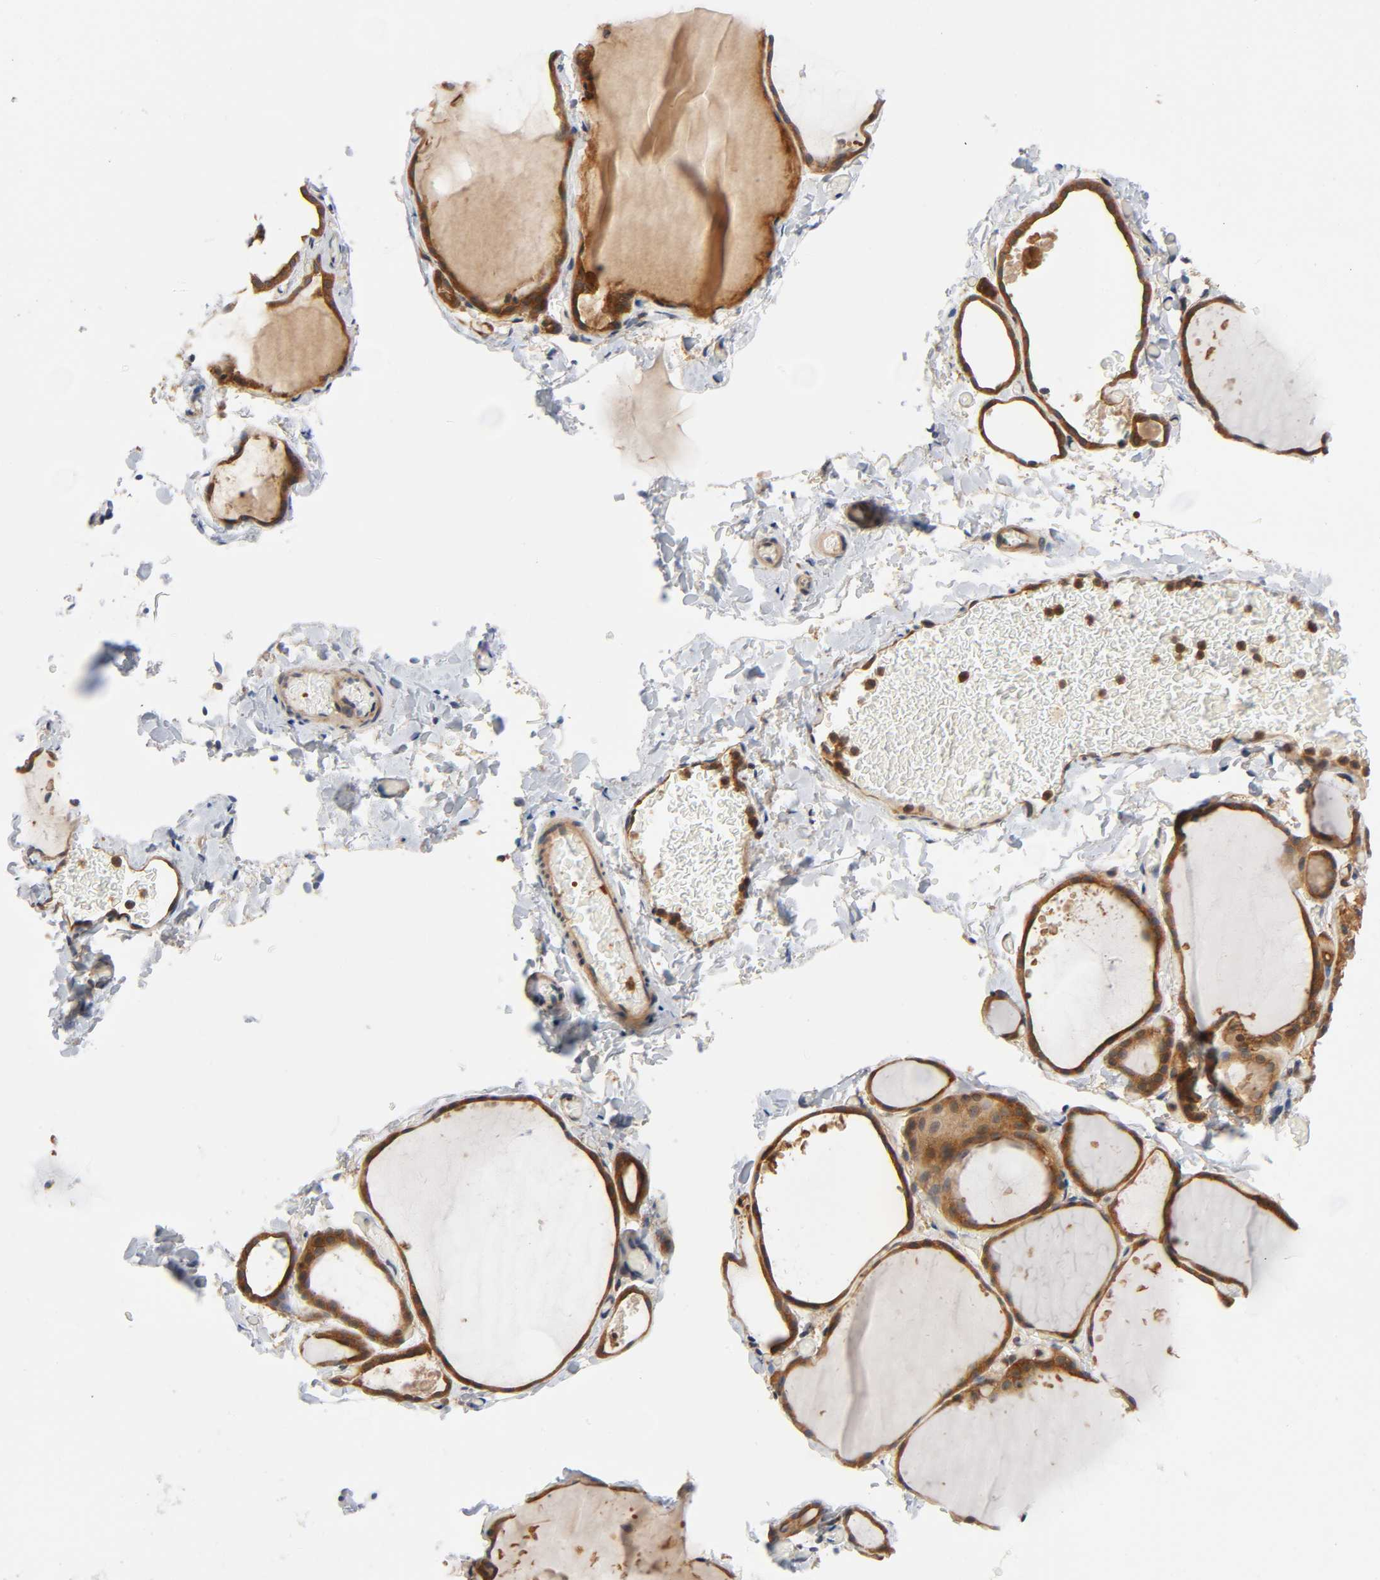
{"staining": {"intensity": "strong", "quantity": ">75%", "location": "cytoplasmic/membranous"}, "tissue": "thyroid gland", "cell_type": "Glandular cells", "image_type": "normal", "snomed": [{"axis": "morphology", "description": "Normal tissue, NOS"}, {"axis": "topography", "description": "Thyroid gland"}], "caption": "Immunohistochemical staining of normal human thyroid gland displays high levels of strong cytoplasmic/membranous positivity in approximately >75% of glandular cells. (DAB = brown stain, brightfield microscopy at high magnification).", "gene": "PRKAB1", "patient": {"sex": "female", "age": 22}}